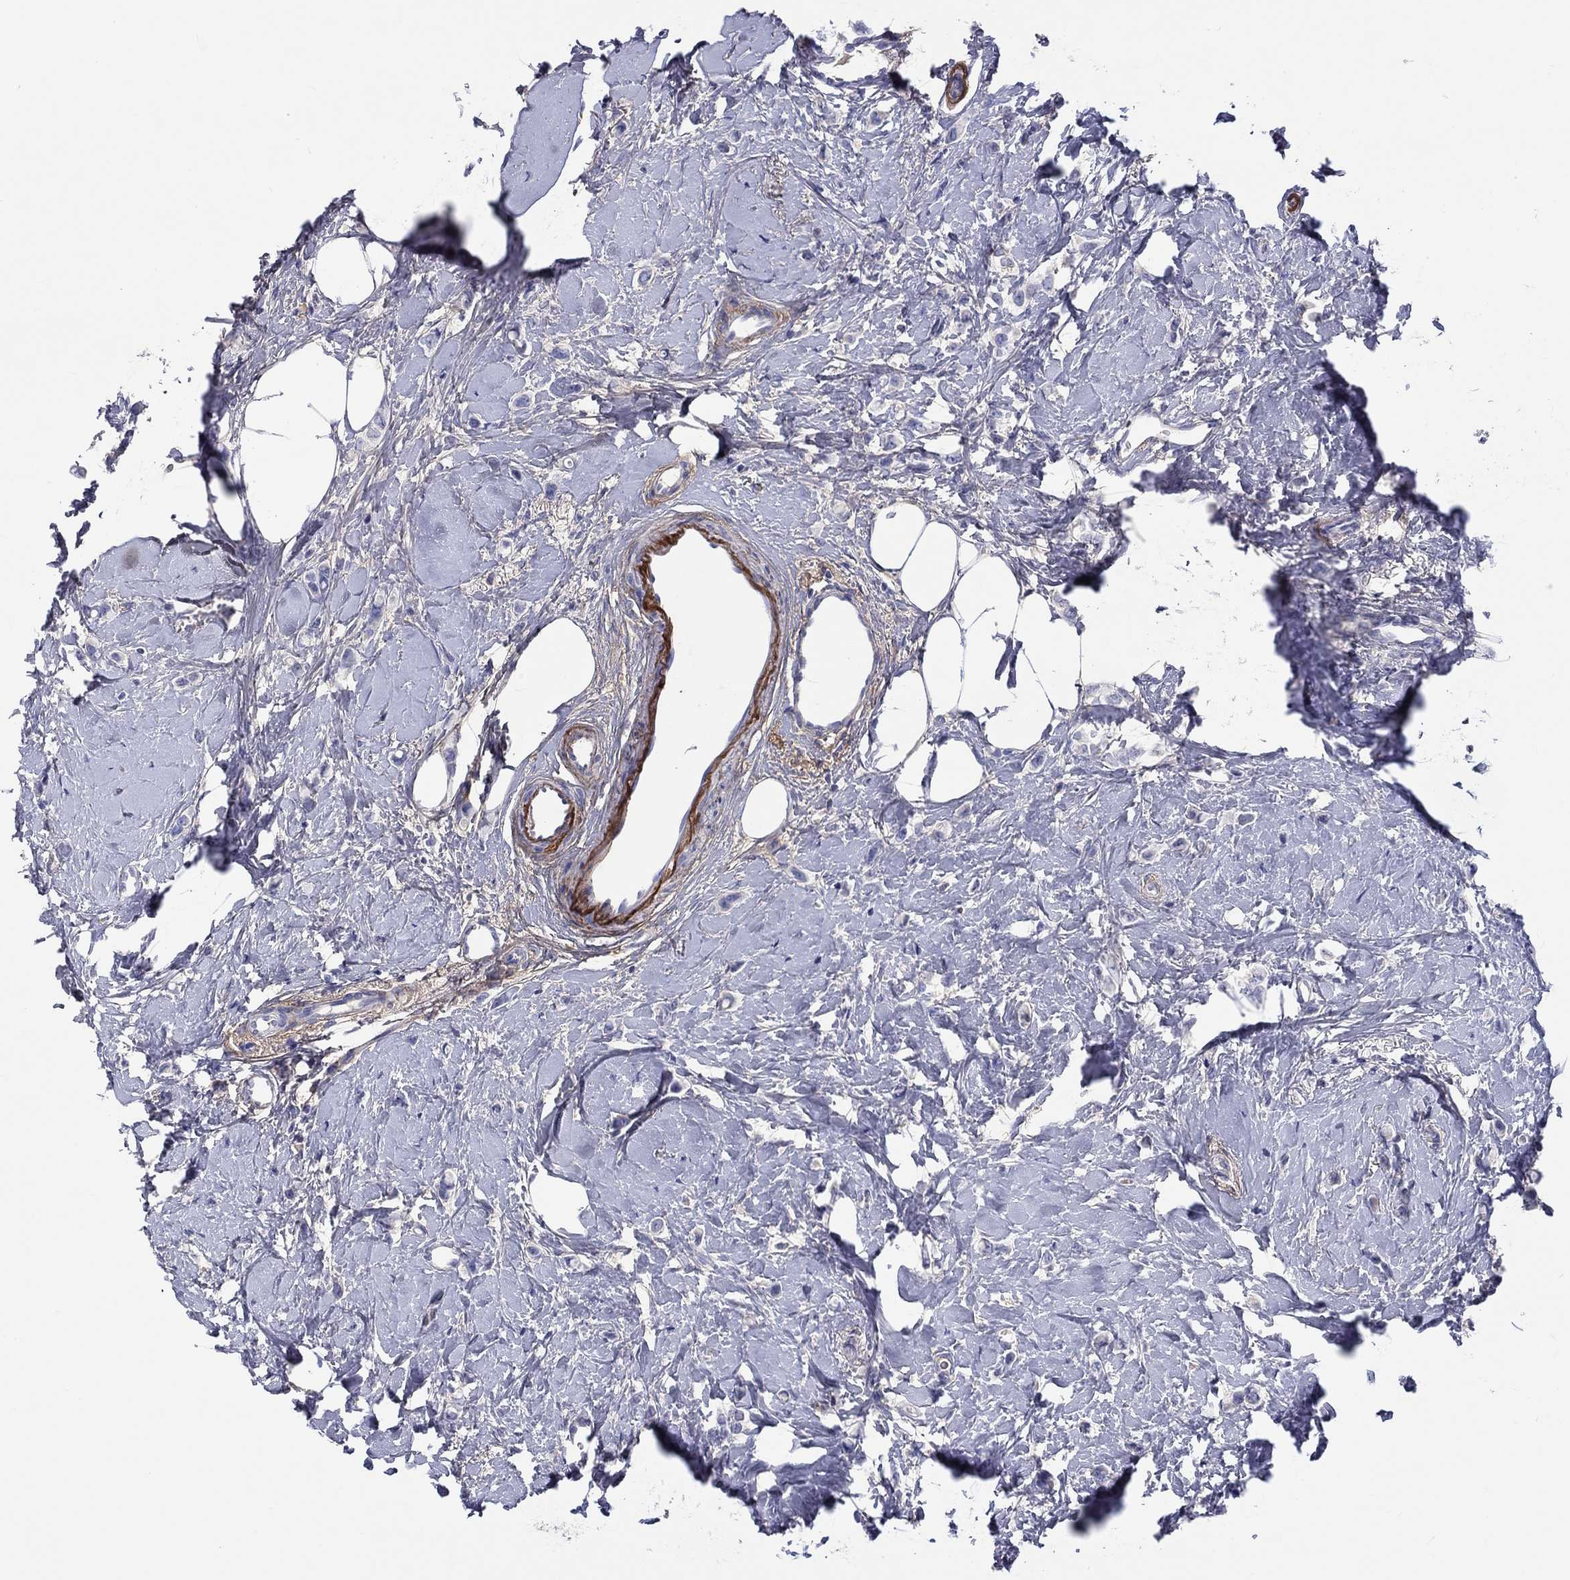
{"staining": {"intensity": "negative", "quantity": "none", "location": "none"}, "tissue": "breast cancer", "cell_type": "Tumor cells", "image_type": "cancer", "snomed": [{"axis": "morphology", "description": "Lobular carcinoma"}, {"axis": "topography", "description": "Breast"}], "caption": "This is an IHC histopathology image of breast lobular carcinoma. There is no staining in tumor cells.", "gene": "TGFBI", "patient": {"sex": "female", "age": 66}}